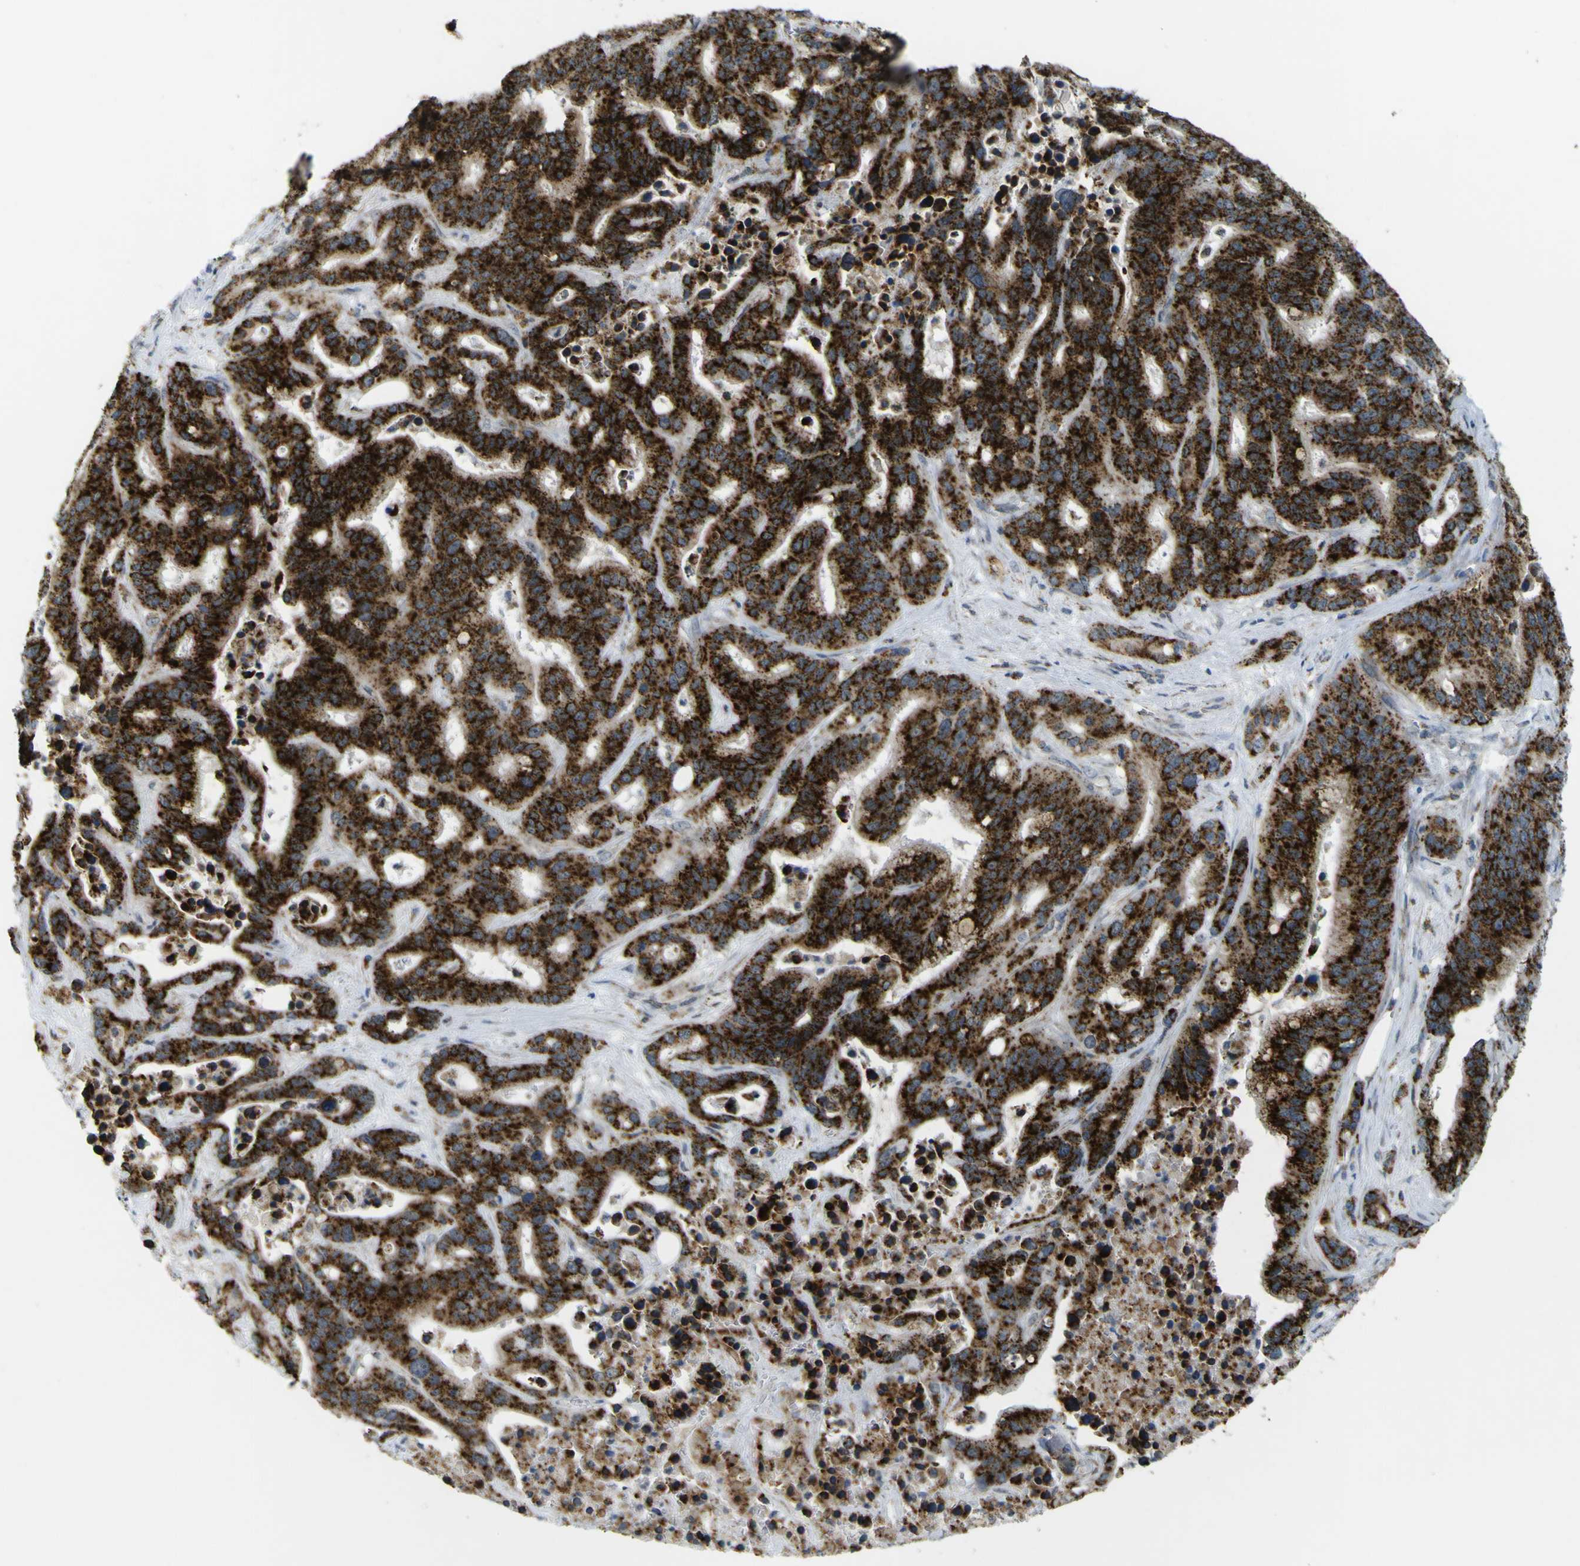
{"staining": {"intensity": "strong", "quantity": ">75%", "location": "cytoplasmic/membranous"}, "tissue": "liver cancer", "cell_type": "Tumor cells", "image_type": "cancer", "snomed": [{"axis": "morphology", "description": "Cholangiocarcinoma"}, {"axis": "topography", "description": "Liver"}], "caption": "The histopathology image demonstrates immunohistochemical staining of liver cancer. There is strong cytoplasmic/membranous expression is present in approximately >75% of tumor cells.", "gene": "ACBD5", "patient": {"sex": "female", "age": 65}}